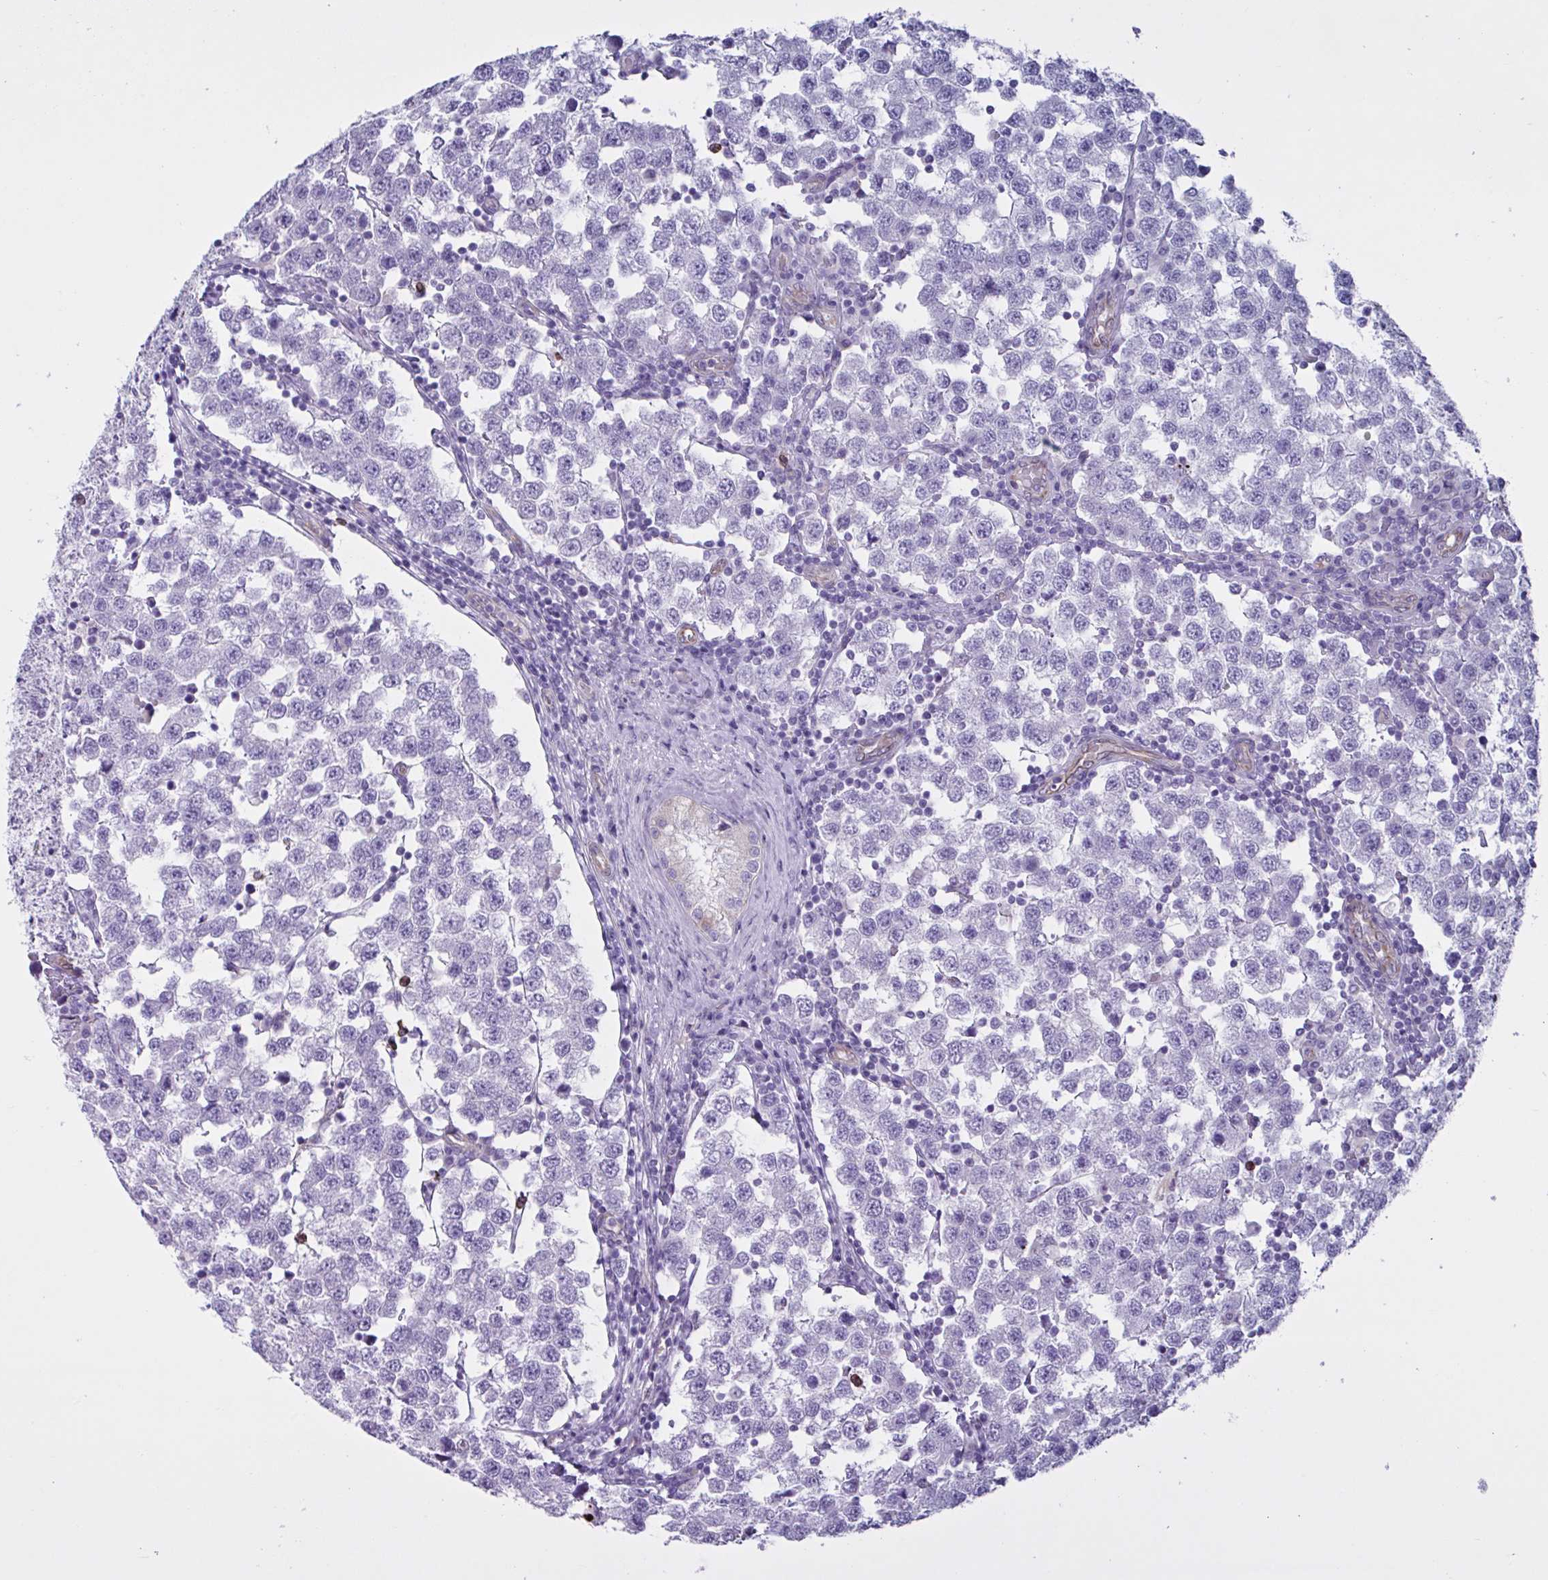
{"staining": {"intensity": "negative", "quantity": "none", "location": "none"}, "tissue": "testis cancer", "cell_type": "Tumor cells", "image_type": "cancer", "snomed": [{"axis": "morphology", "description": "Seminoma, NOS"}, {"axis": "topography", "description": "Testis"}], "caption": "Tumor cells show no significant expression in seminoma (testis).", "gene": "TMEM86B", "patient": {"sex": "male", "age": 34}}